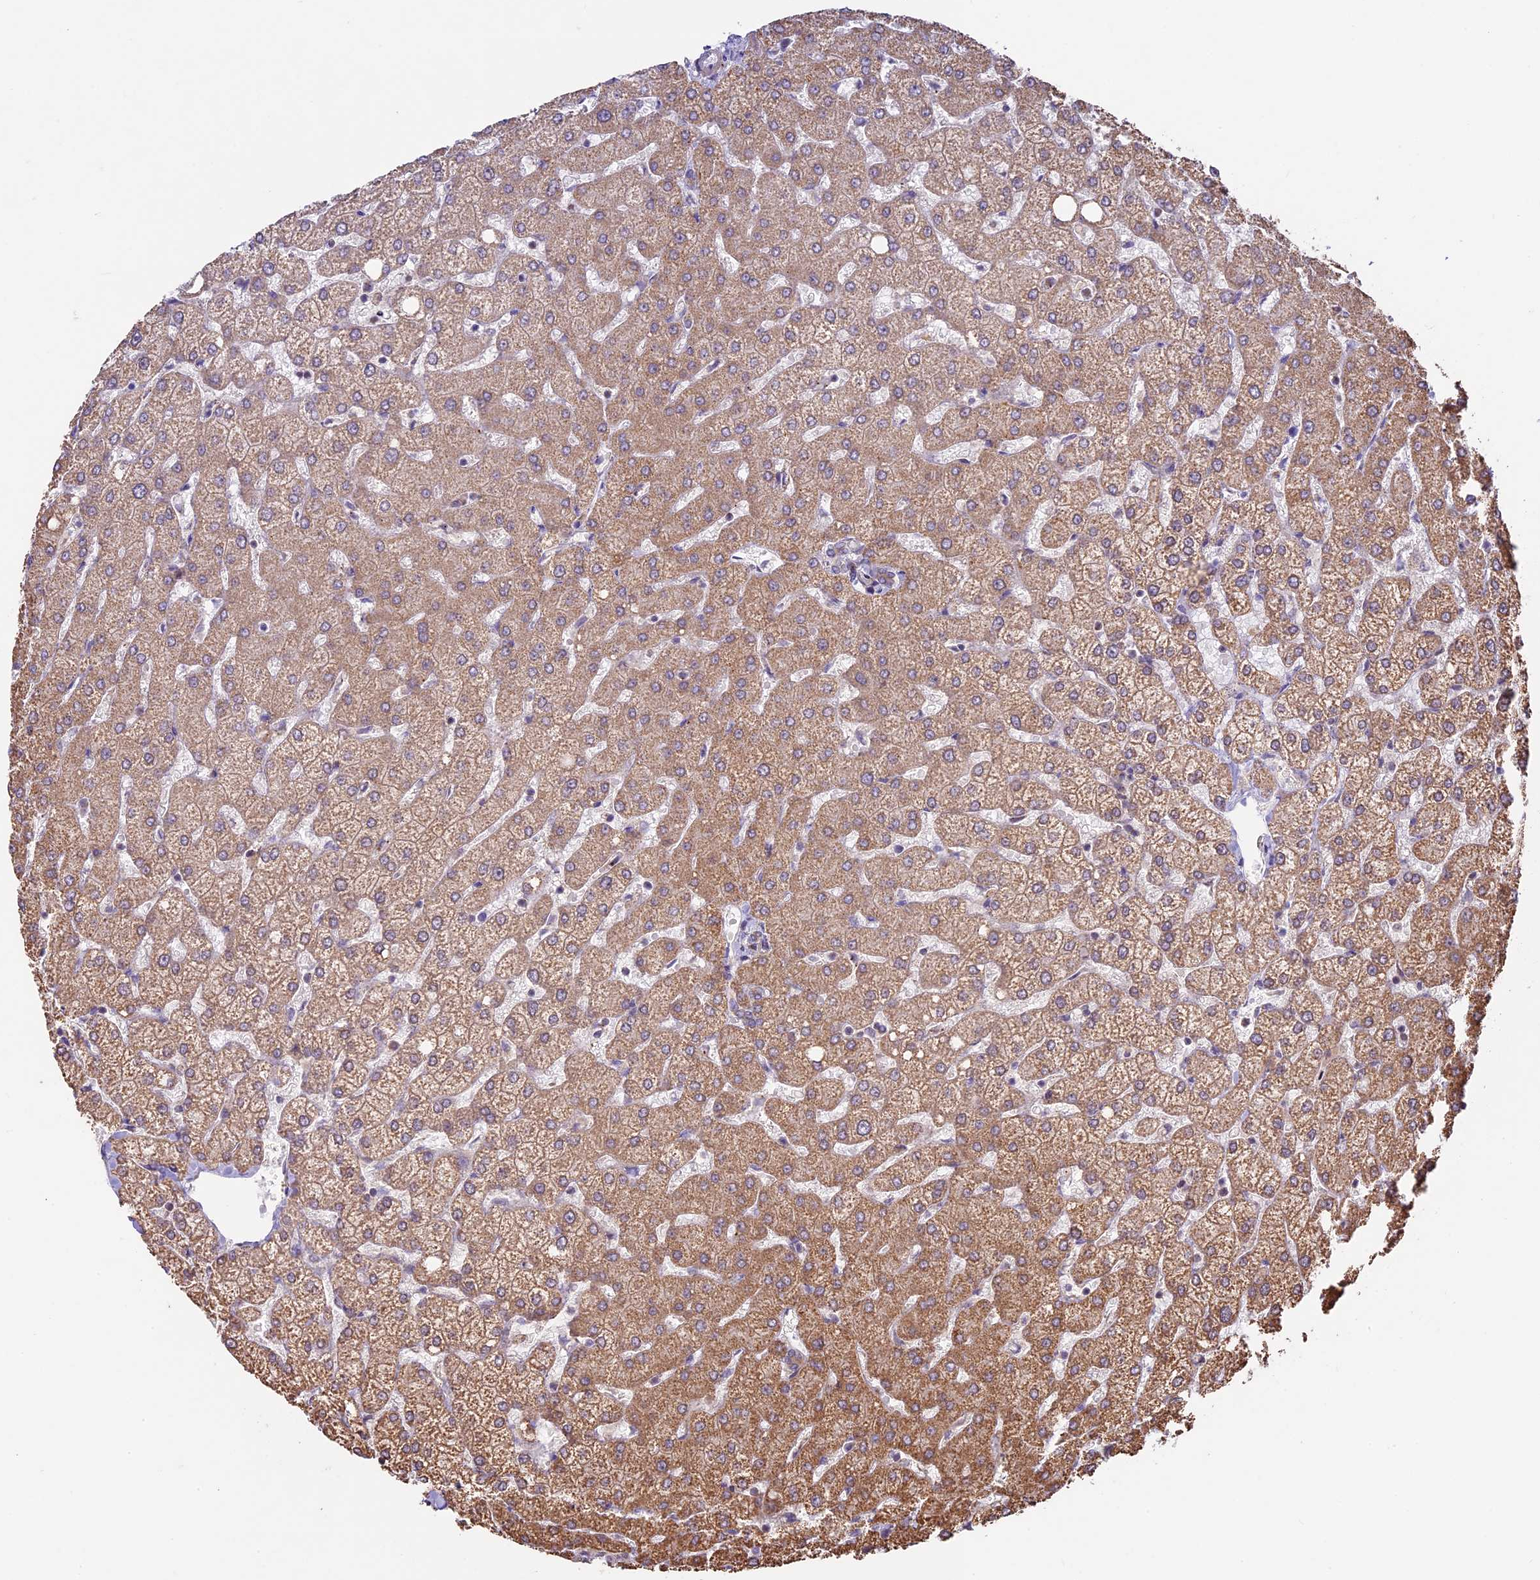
{"staining": {"intensity": "moderate", "quantity": "<25%", "location": "cytoplasmic/membranous"}, "tissue": "liver", "cell_type": "Cholangiocytes", "image_type": "normal", "snomed": [{"axis": "morphology", "description": "Normal tissue, NOS"}, {"axis": "topography", "description": "Liver"}], "caption": "The photomicrograph shows immunohistochemical staining of normal liver. There is moderate cytoplasmic/membranous staining is identified in approximately <25% of cholangiocytes.", "gene": "BCAS4", "patient": {"sex": "female", "age": 54}}